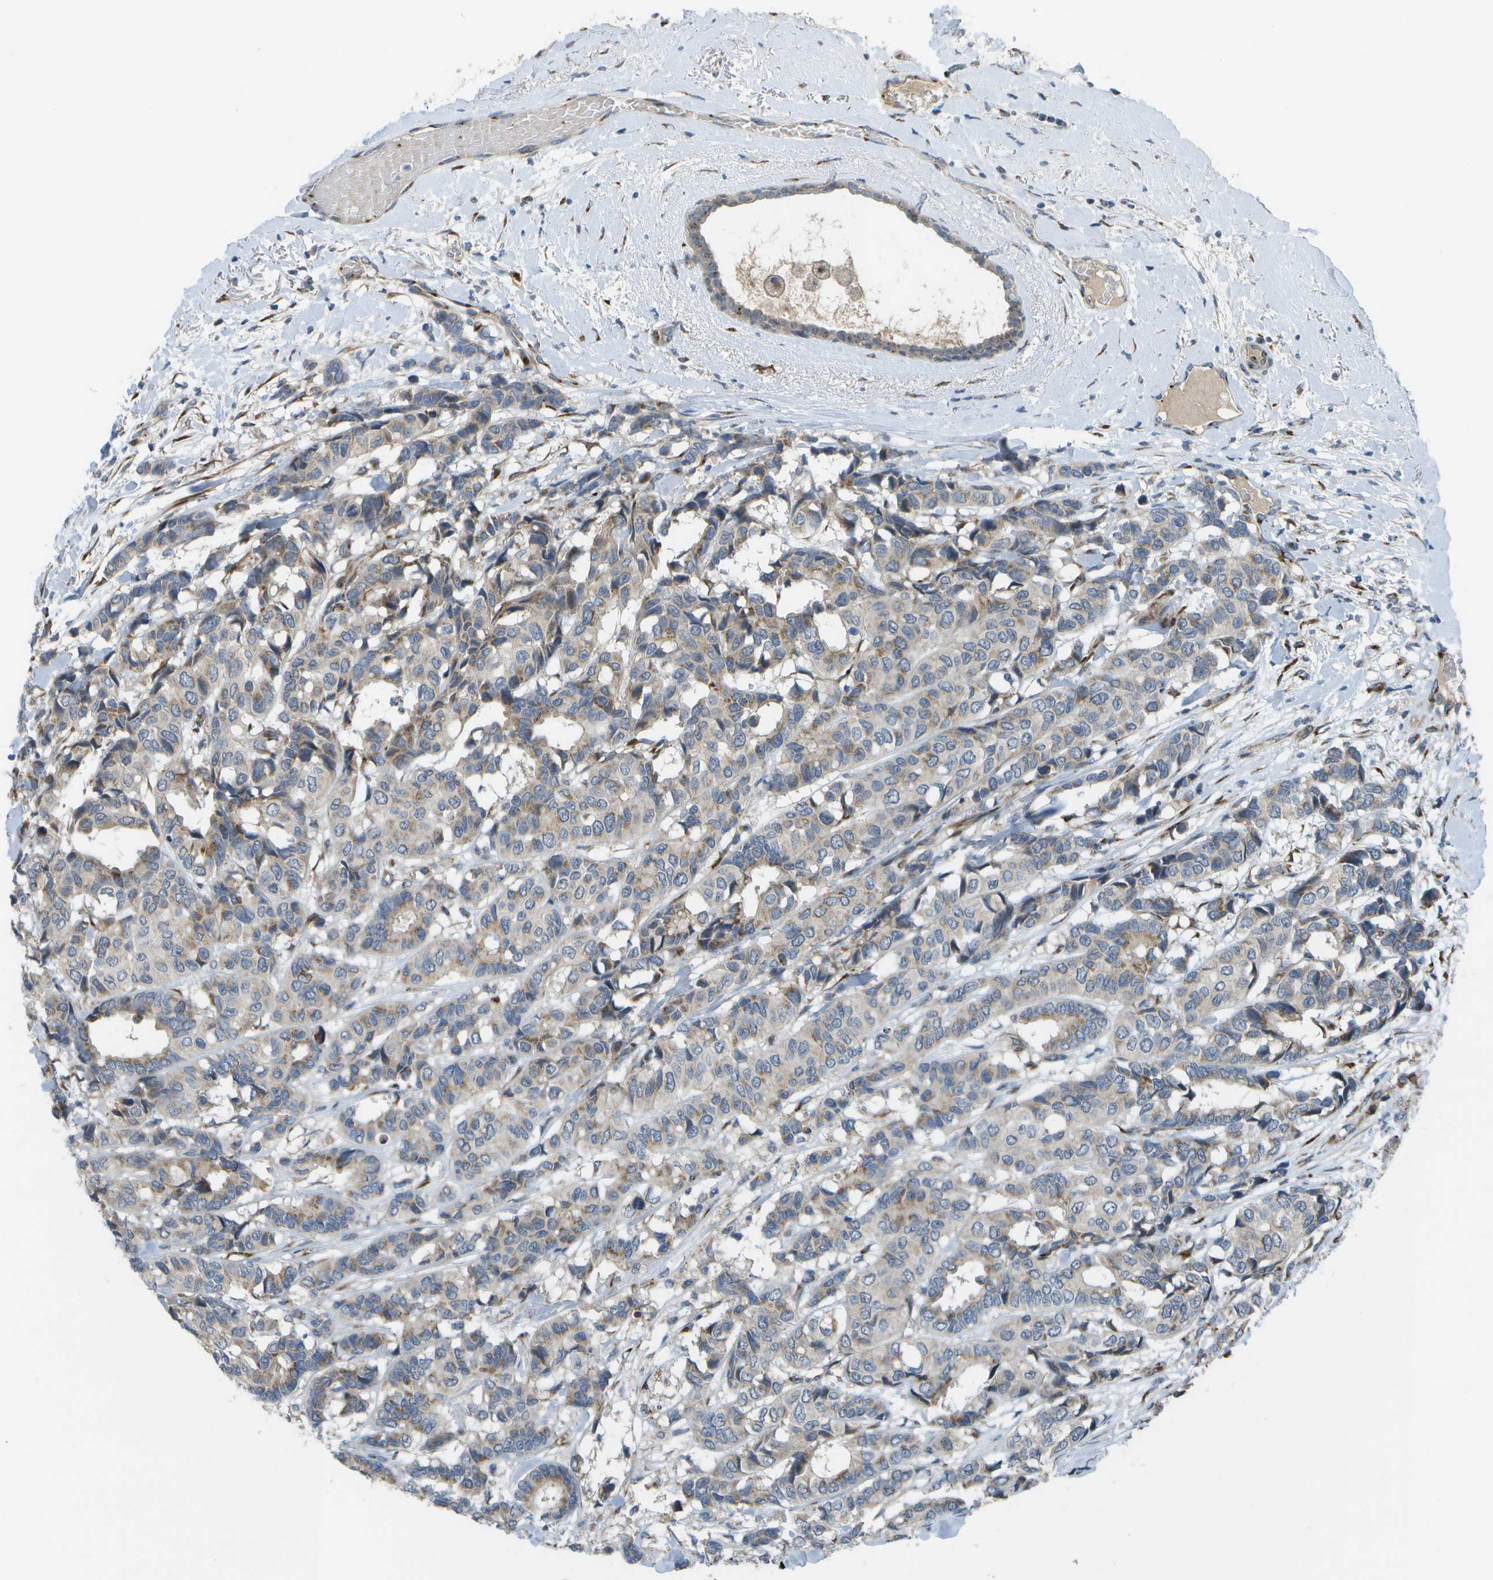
{"staining": {"intensity": "weak", "quantity": ">75%", "location": "cytoplasmic/membranous"}, "tissue": "breast cancer", "cell_type": "Tumor cells", "image_type": "cancer", "snomed": [{"axis": "morphology", "description": "Duct carcinoma"}, {"axis": "topography", "description": "Breast"}], "caption": "Breast cancer was stained to show a protein in brown. There is low levels of weak cytoplasmic/membranous expression in about >75% of tumor cells.", "gene": "QSOX2", "patient": {"sex": "female", "age": 87}}